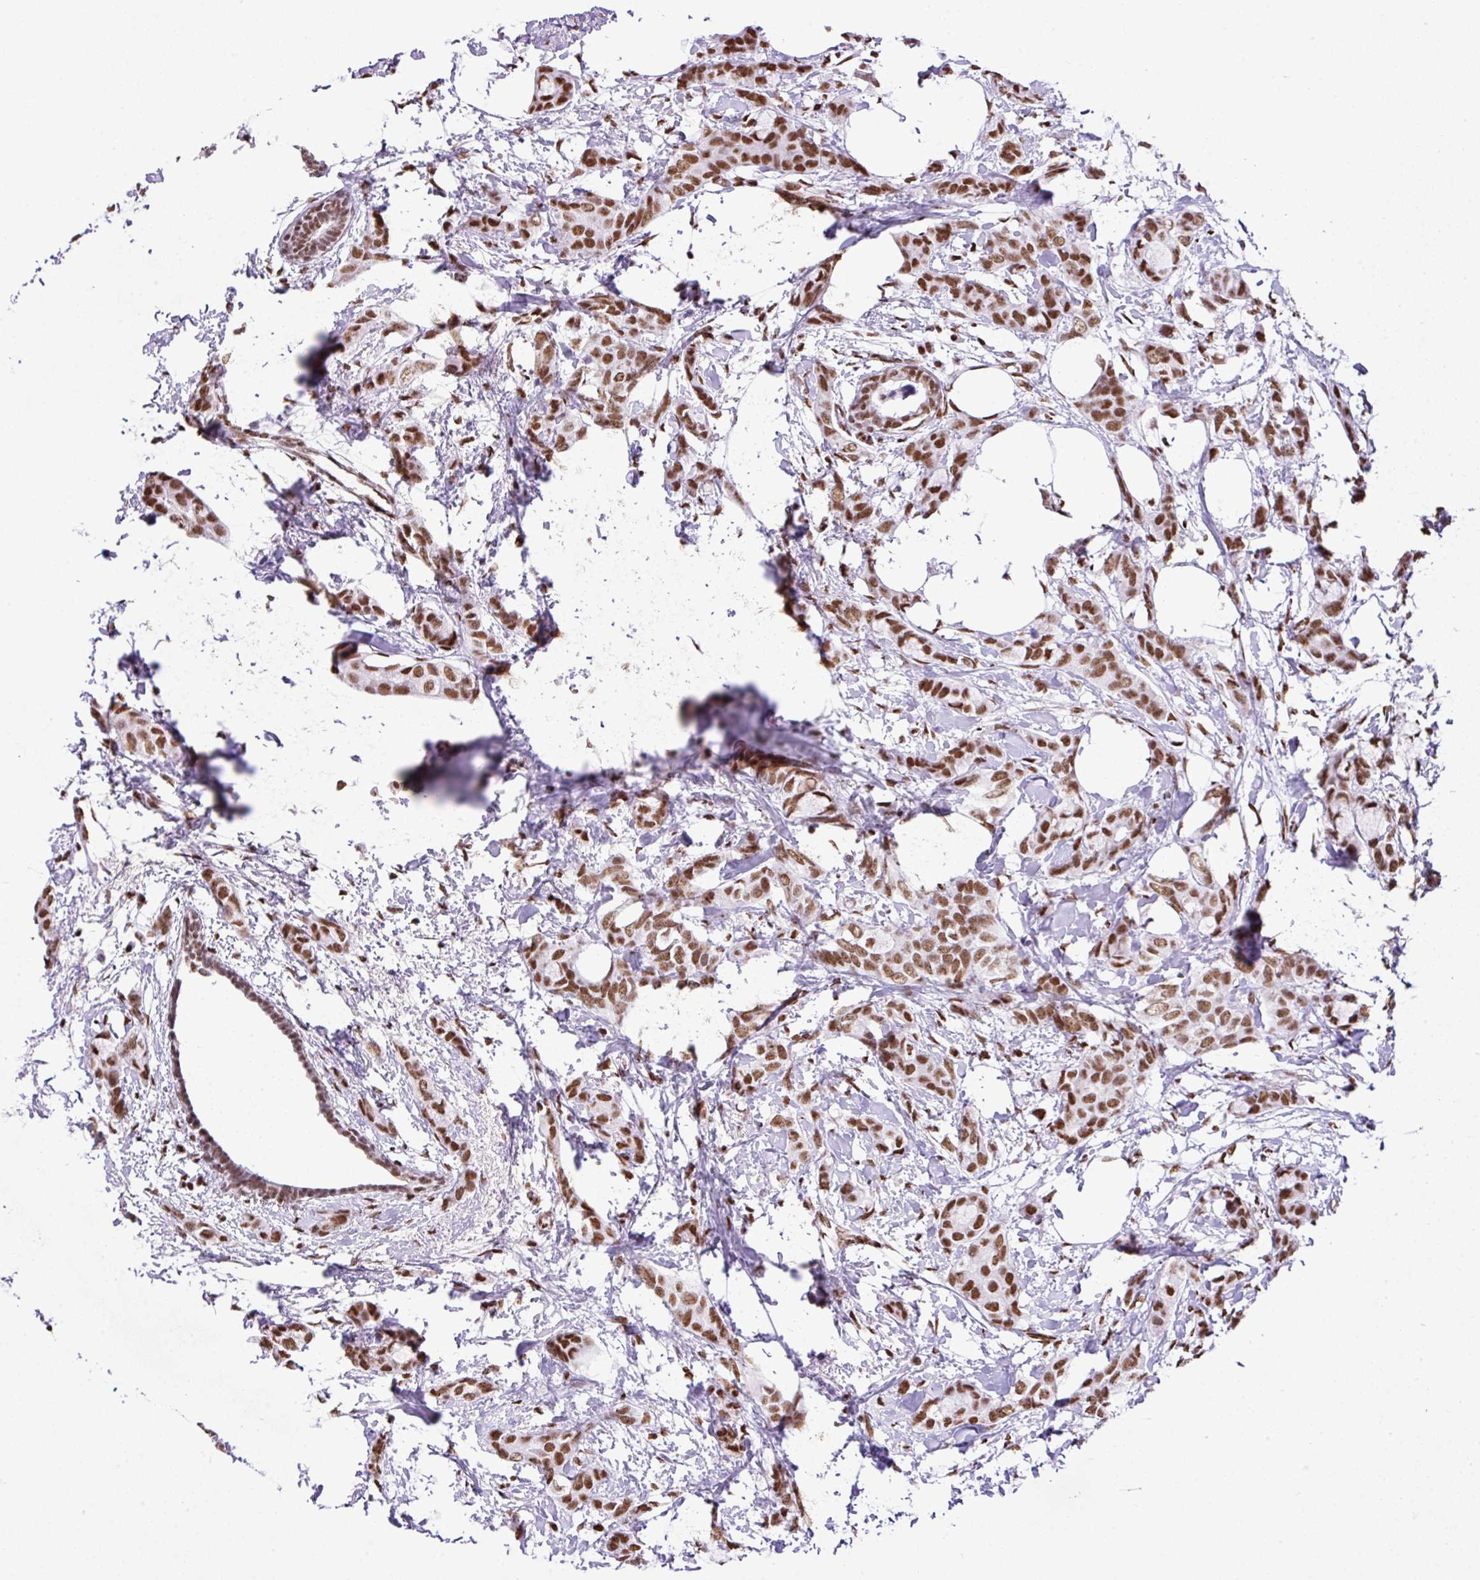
{"staining": {"intensity": "moderate", "quantity": ">75%", "location": "nuclear"}, "tissue": "breast cancer", "cell_type": "Tumor cells", "image_type": "cancer", "snomed": [{"axis": "morphology", "description": "Duct carcinoma"}, {"axis": "topography", "description": "Breast"}], "caption": "This micrograph displays breast cancer (intraductal carcinoma) stained with IHC to label a protein in brown. The nuclear of tumor cells show moderate positivity for the protein. Nuclei are counter-stained blue.", "gene": "RARG", "patient": {"sex": "female", "age": 73}}